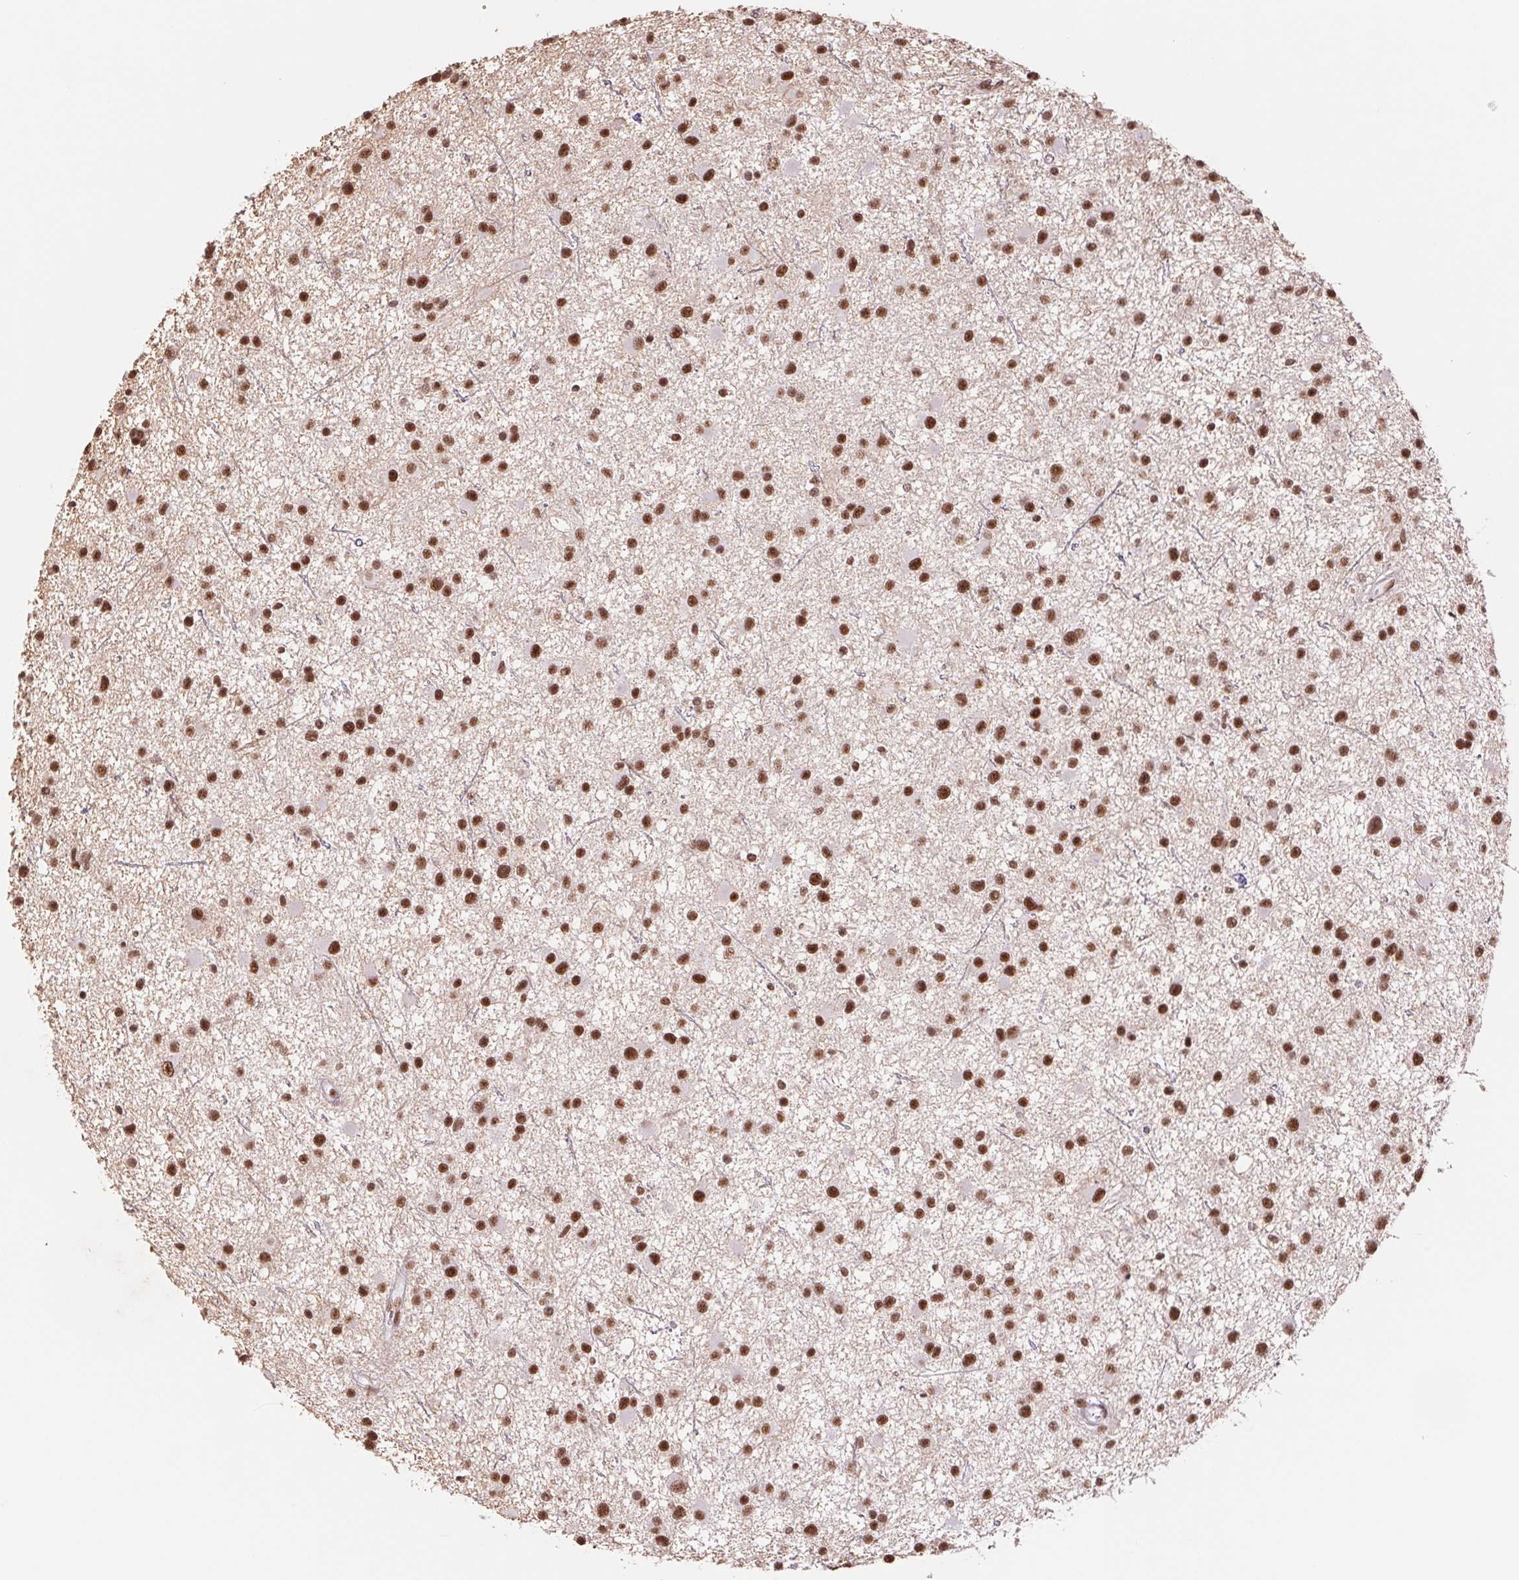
{"staining": {"intensity": "strong", "quantity": ">75%", "location": "nuclear"}, "tissue": "glioma", "cell_type": "Tumor cells", "image_type": "cancer", "snomed": [{"axis": "morphology", "description": "Glioma, malignant, Low grade"}, {"axis": "topography", "description": "Brain"}], "caption": "Glioma stained for a protein (brown) displays strong nuclear positive positivity in approximately >75% of tumor cells.", "gene": "SREK1", "patient": {"sex": "male", "age": 43}}